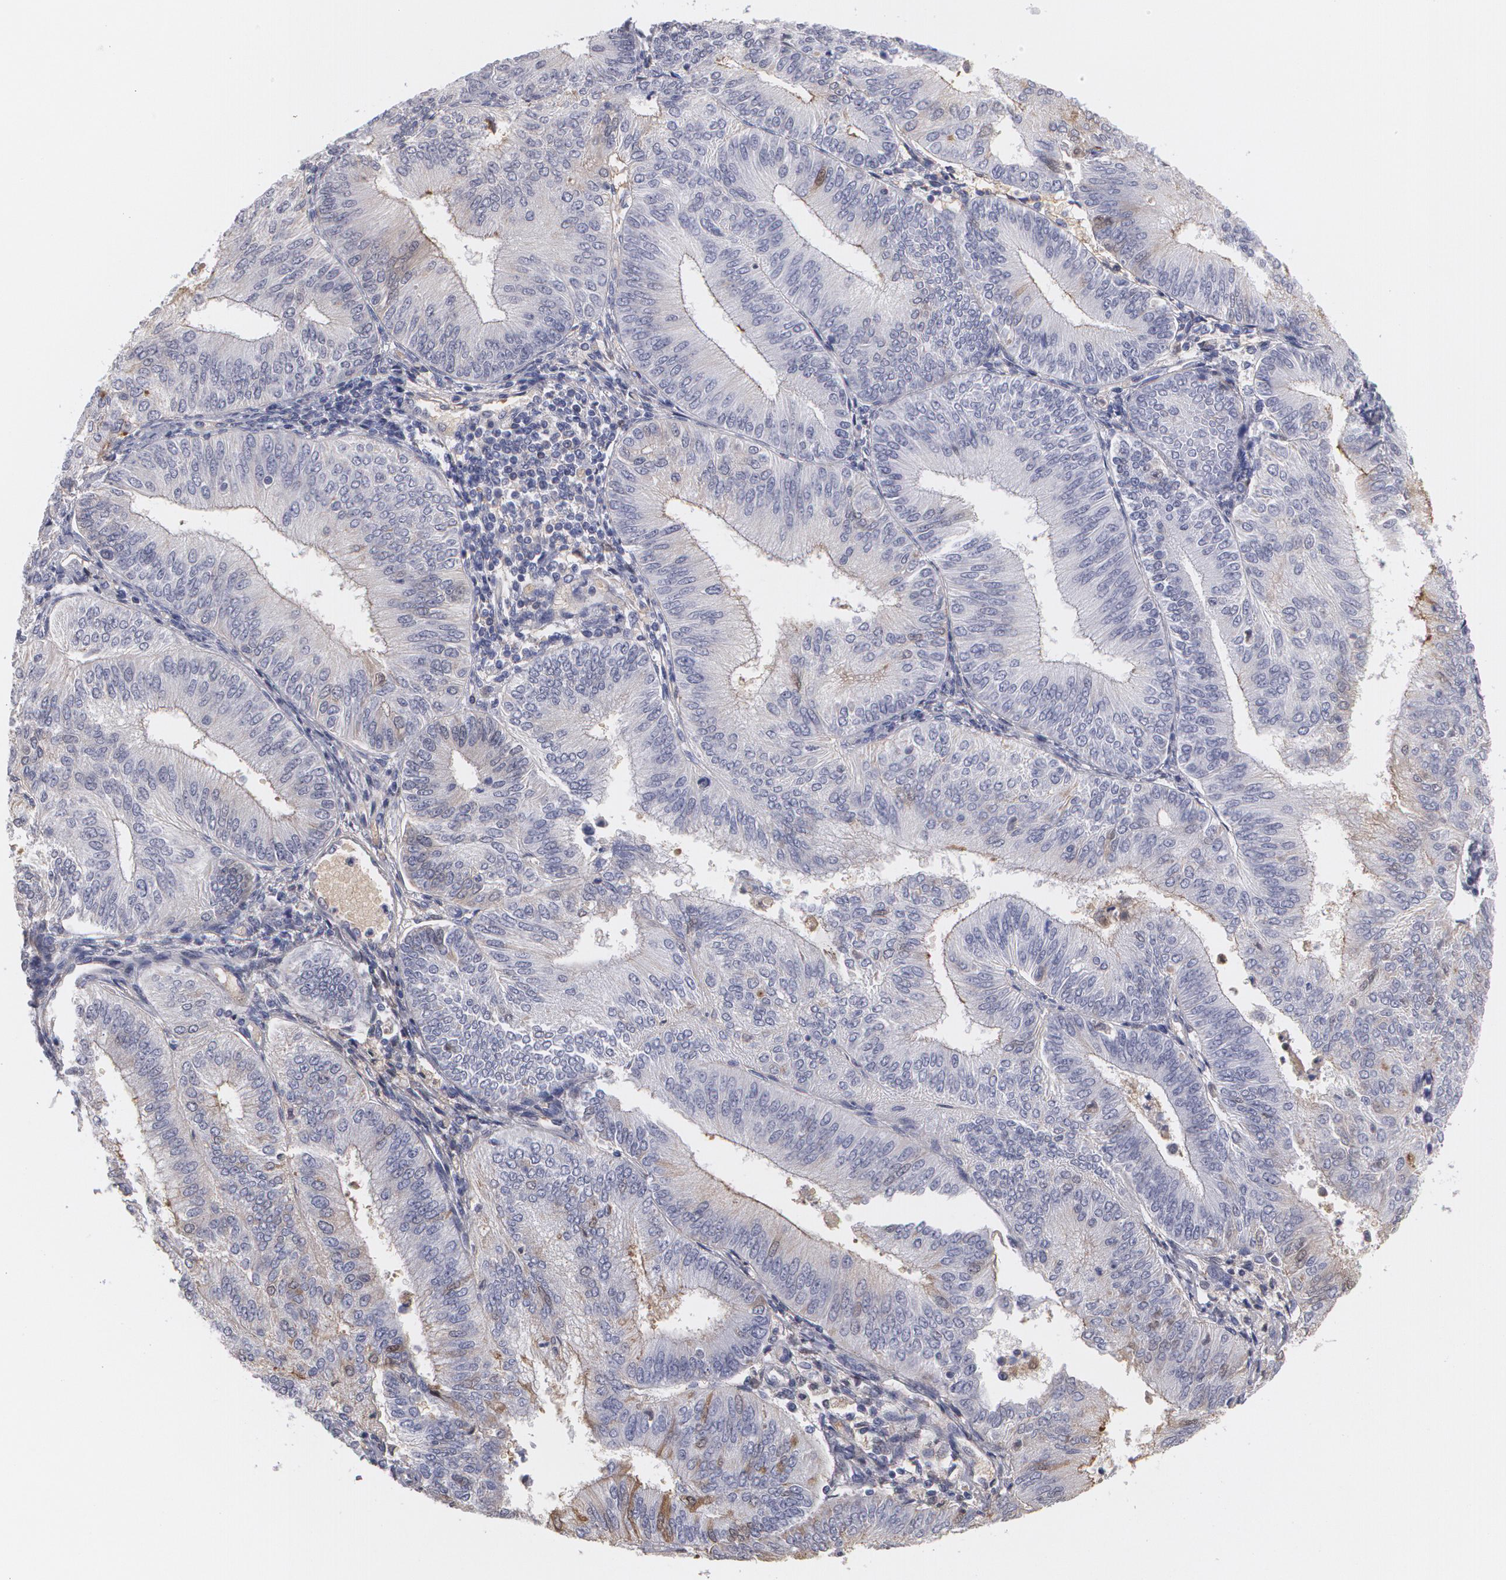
{"staining": {"intensity": "negative", "quantity": "none", "location": "none"}, "tissue": "endometrial cancer", "cell_type": "Tumor cells", "image_type": "cancer", "snomed": [{"axis": "morphology", "description": "Adenocarcinoma, NOS"}, {"axis": "topography", "description": "Endometrium"}], "caption": "DAB immunohistochemical staining of human endometrial cancer exhibits no significant positivity in tumor cells.", "gene": "SERPINA1", "patient": {"sex": "female", "age": 55}}